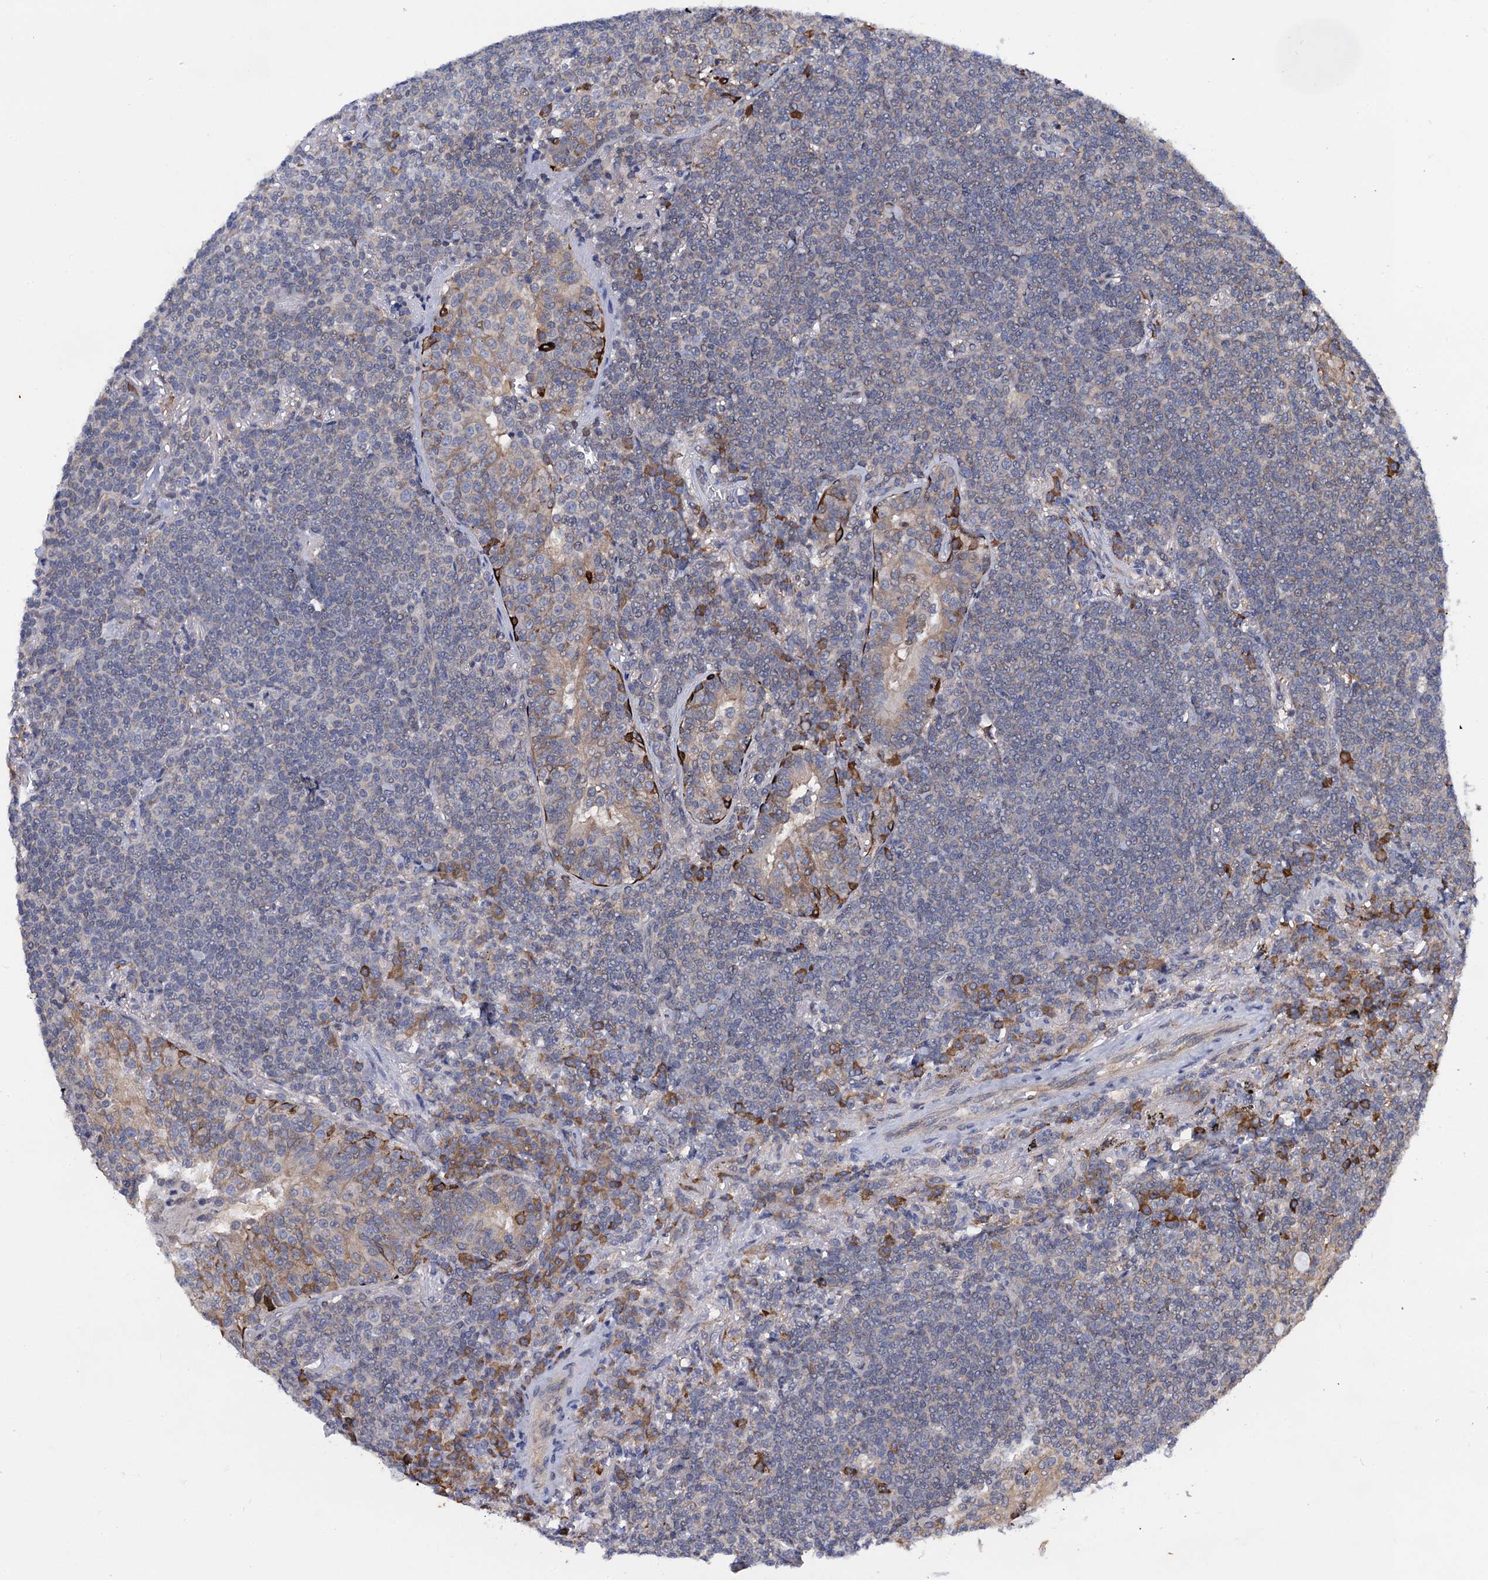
{"staining": {"intensity": "negative", "quantity": "none", "location": "none"}, "tissue": "lymphoma", "cell_type": "Tumor cells", "image_type": "cancer", "snomed": [{"axis": "morphology", "description": "Malignant lymphoma, non-Hodgkin's type, Low grade"}, {"axis": "topography", "description": "Lung"}], "caption": "High power microscopy image of an IHC image of lymphoma, revealing no significant staining in tumor cells.", "gene": "PGLS", "patient": {"sex": "female", "age": 71}}